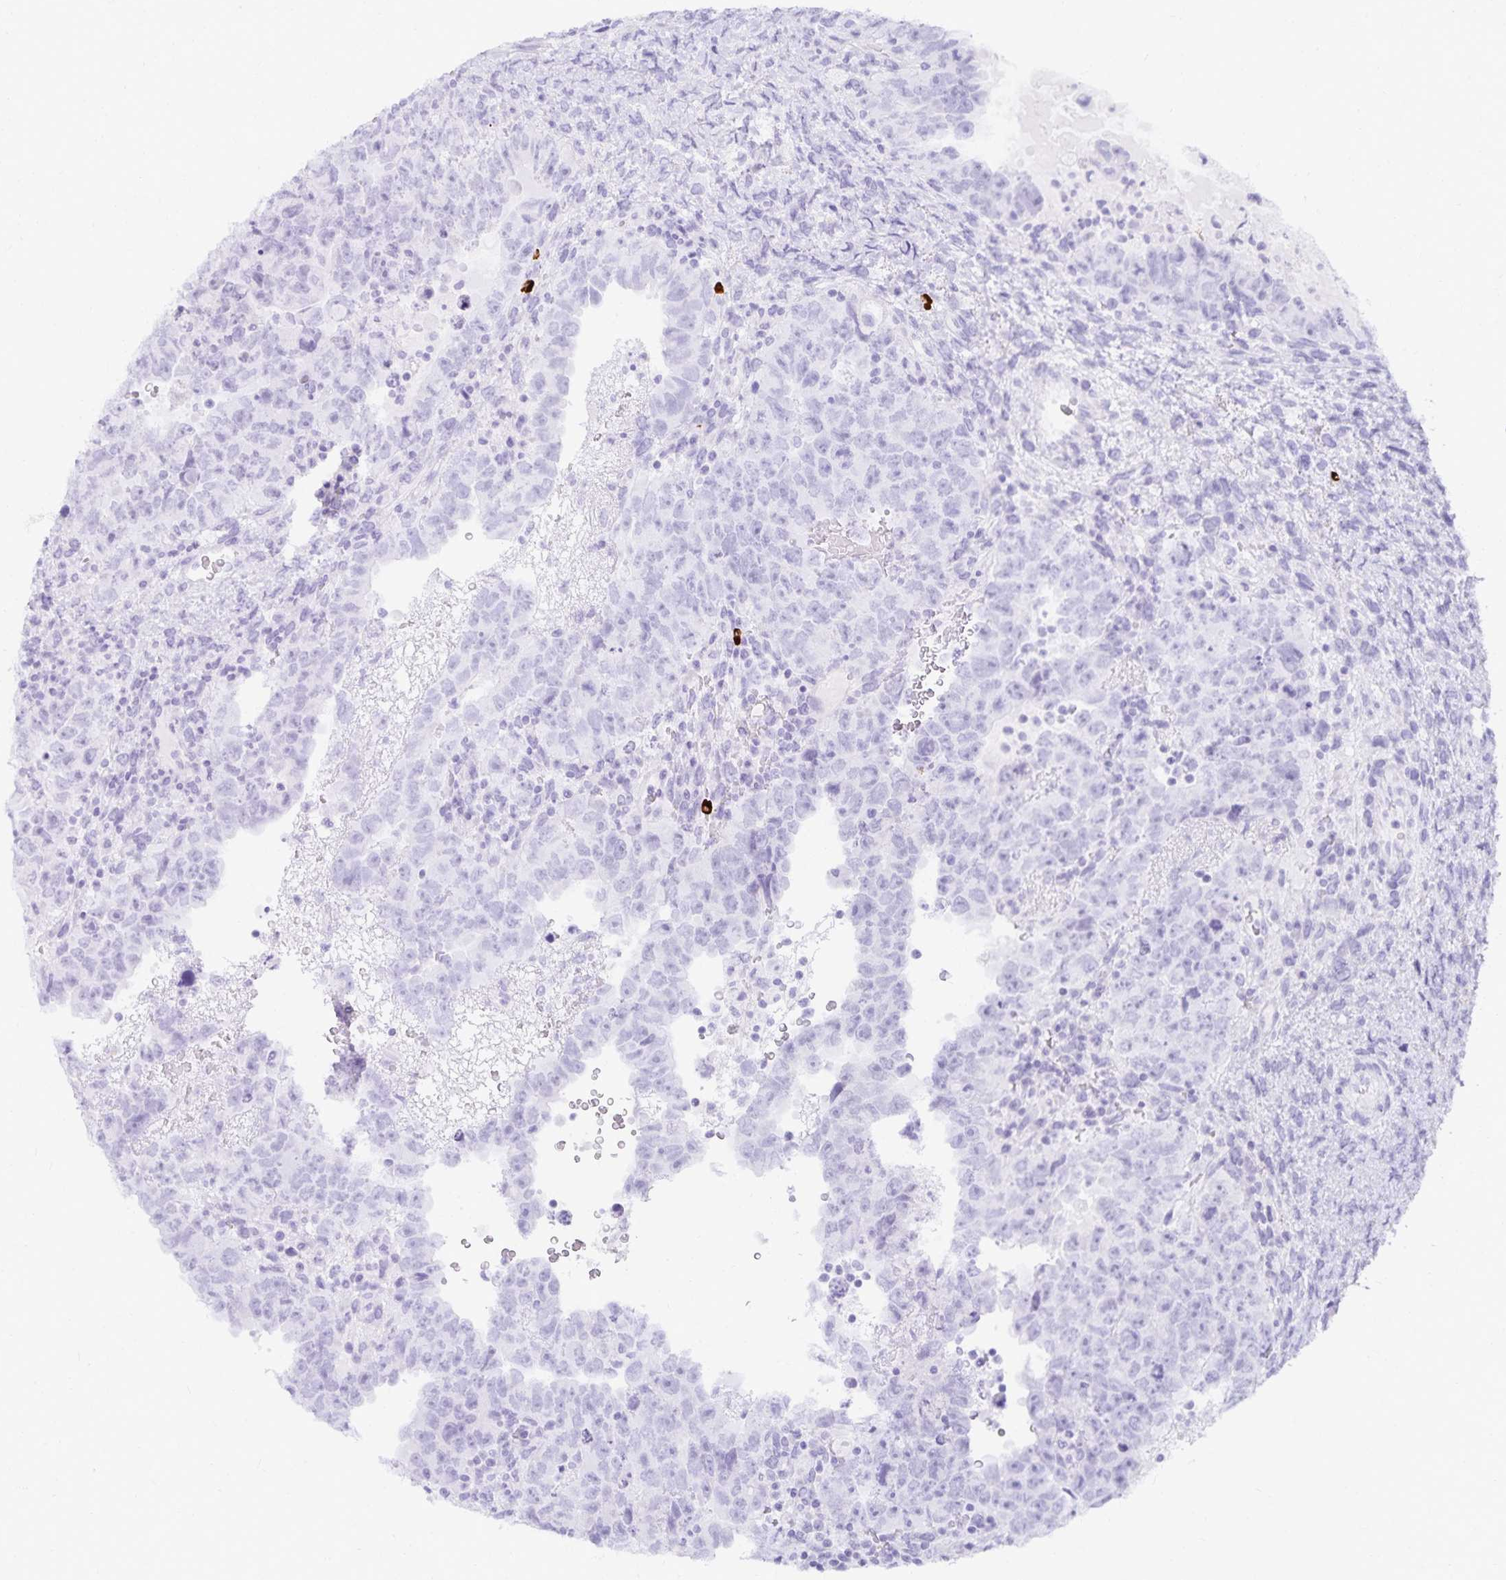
{"staining": {"intensity": "negative", "quantity": "none", "location": "none"}, "tissue": "testis cancer", "cell_type": "Tumor cells", "image_type": "cancer", "snomed": [{"axis": "morphology", "description": "Carcinoma, Embryonal, NOS"}, {"axis": "topography", "description": "Testis"}], "caption": "Micrograph shows no protein expression in tumor cells of testis embryonal carcinoma tissue.", "gene": "GP2", "patient": {"sex": "male", "age": 24}}